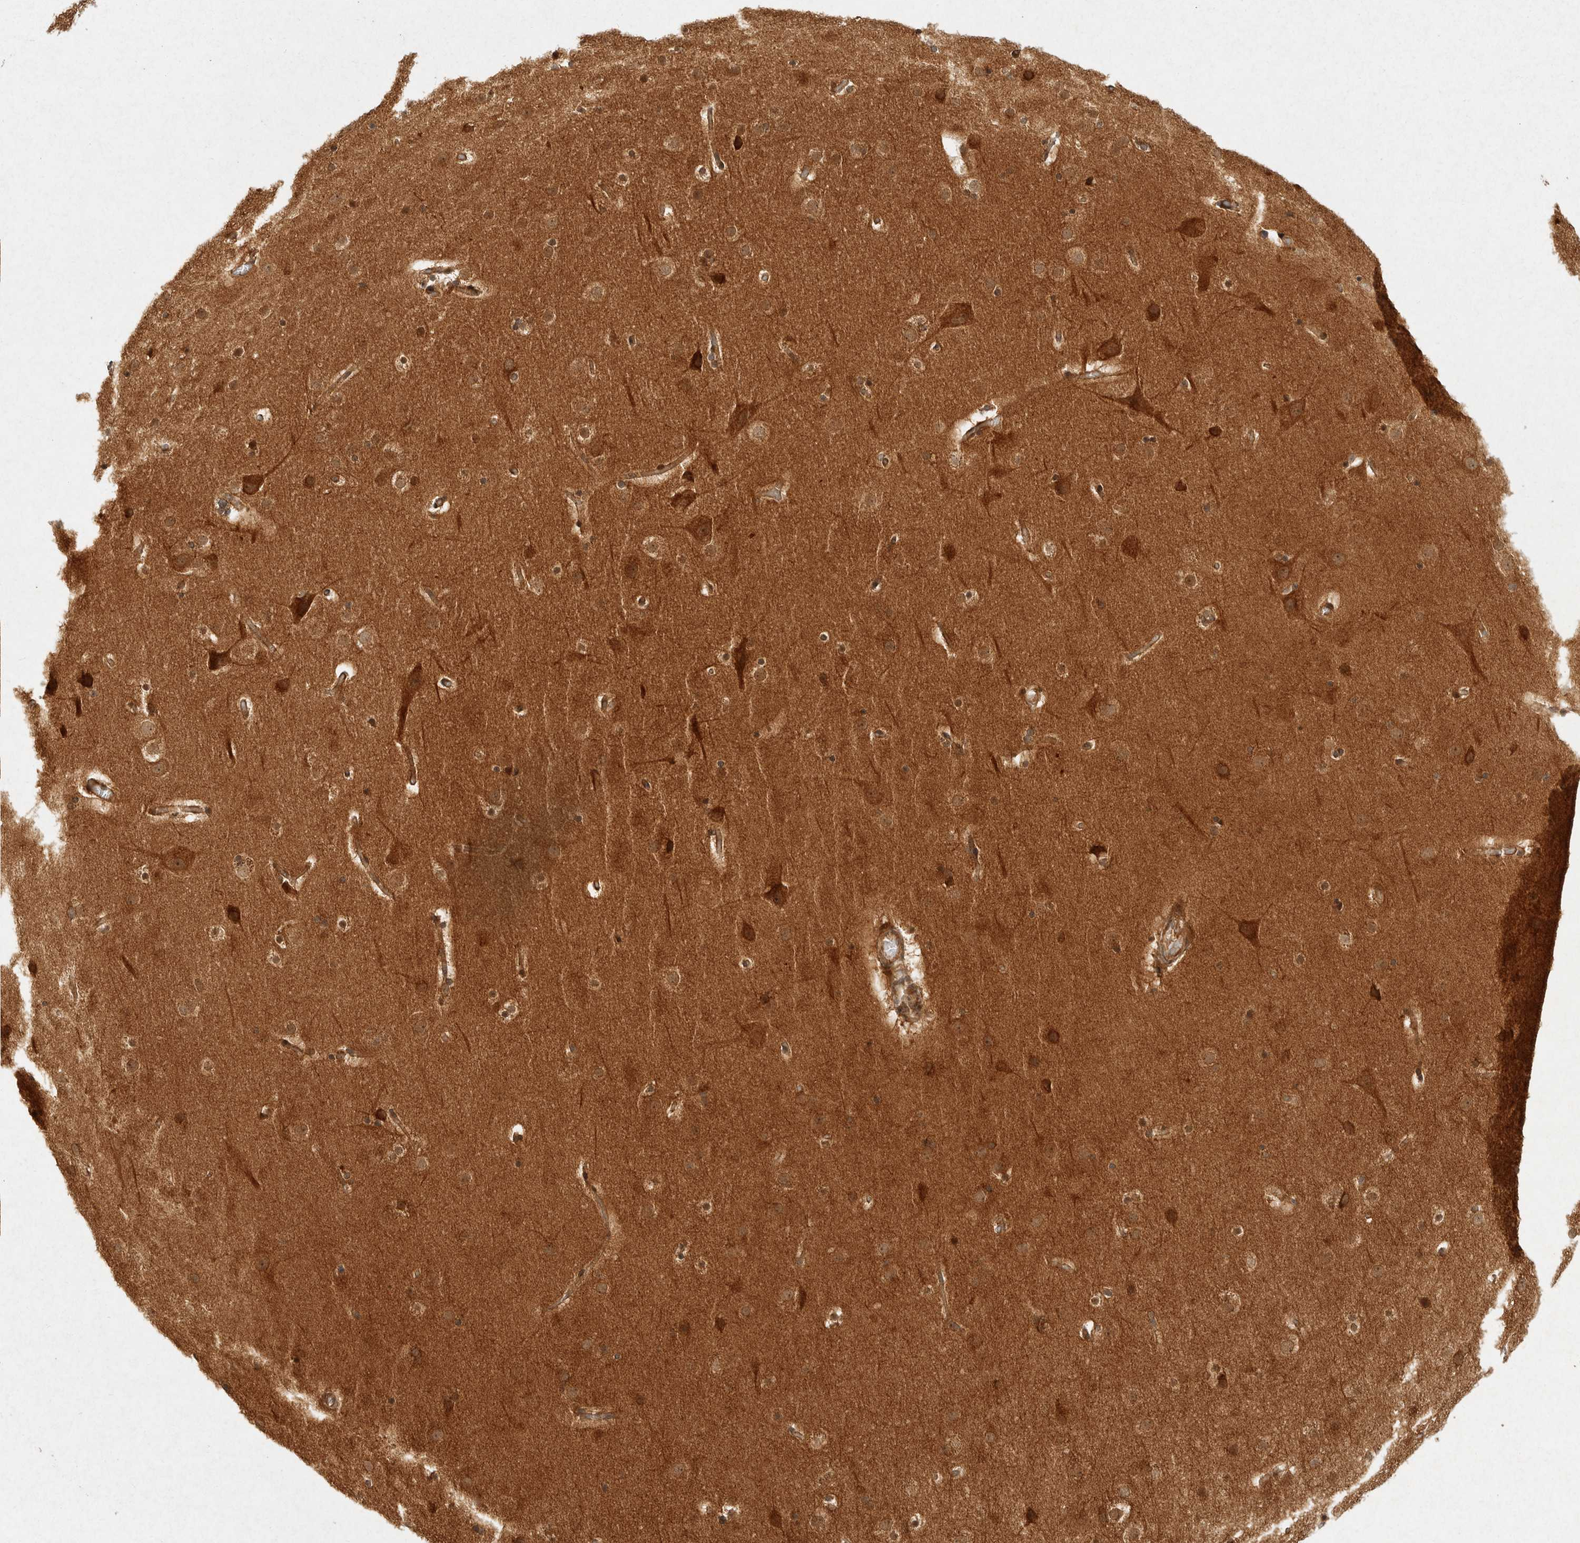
{"staining": {"intensity": "weak", "quantity": ">75%", "location": "cytoplasmic/membranous"}, "tissue": "cerebral cortex", "cell_type": "Endothelial cells", "image_type": "normal", "snomed": [{"axis": "morphology", "description": "Normal tissue, NOS"}, {"axis": "topography", "description": "Cerebral cortex"}], "caption": "This micrograph exhibits immunohistochemistry (IHC) staining of benign cerebral cortex, with low weak cytoplasmic/membranous positivity in approximately >75% of endothelial cells.", "gene": "CAMSAP2", "patient": {"sex": "male", "age": 57}}